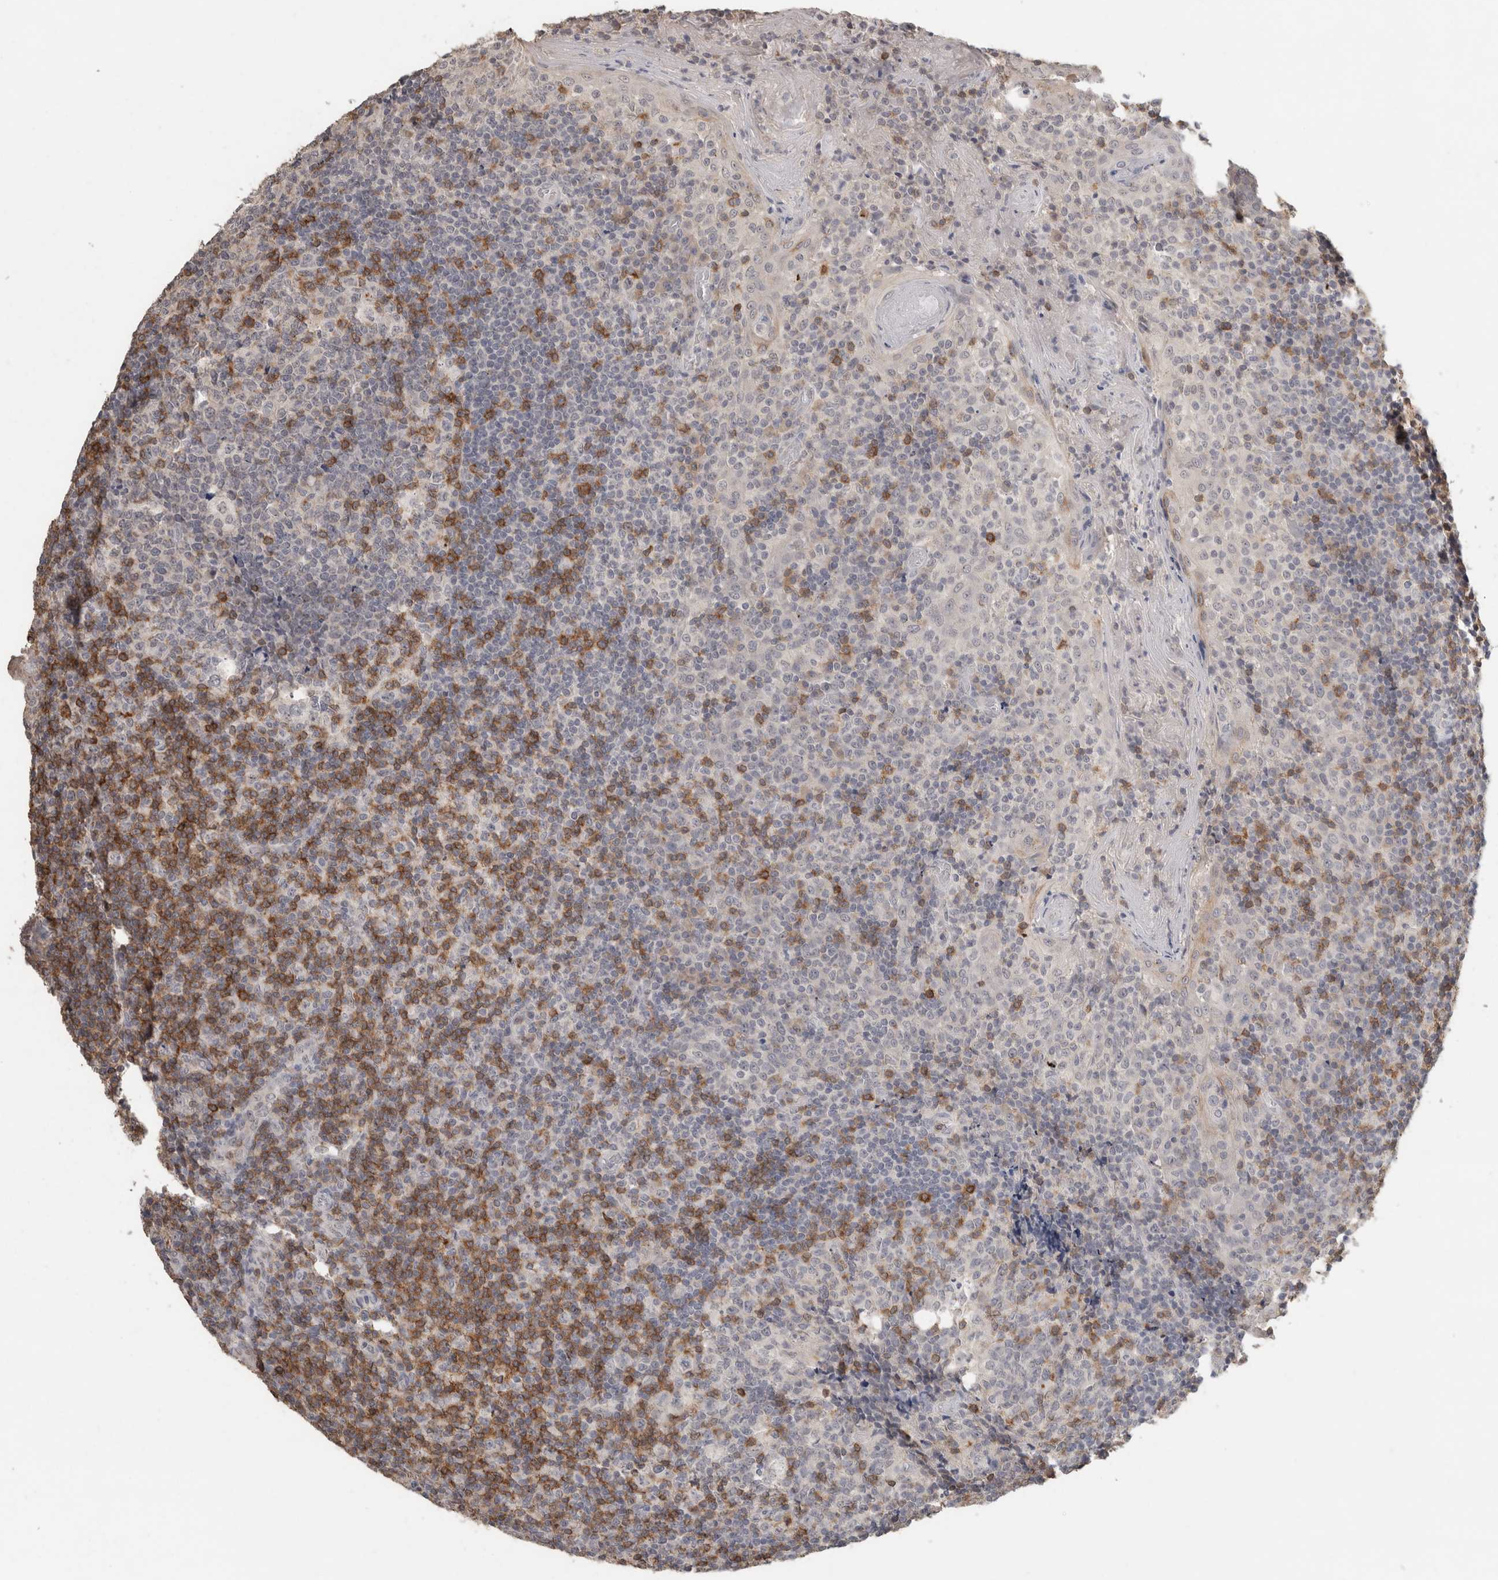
{"staining": {"intensity": "negative", "quantity": "none", "location": "none"}, "tissue": "tonsil", "cell_type": "Germinal center cells", "image_type": "normal", "snomed": [{"axis": "morphology", "description": "Normal tissue, NOS"}, {"axis": "topography", "description": "Tonsil"}], "caption": "The histopathology image displays no staining of germinal center cells in benign tonsil.", "gene": "TRAT1", "patient": {"sex": "female", "age": 19}}